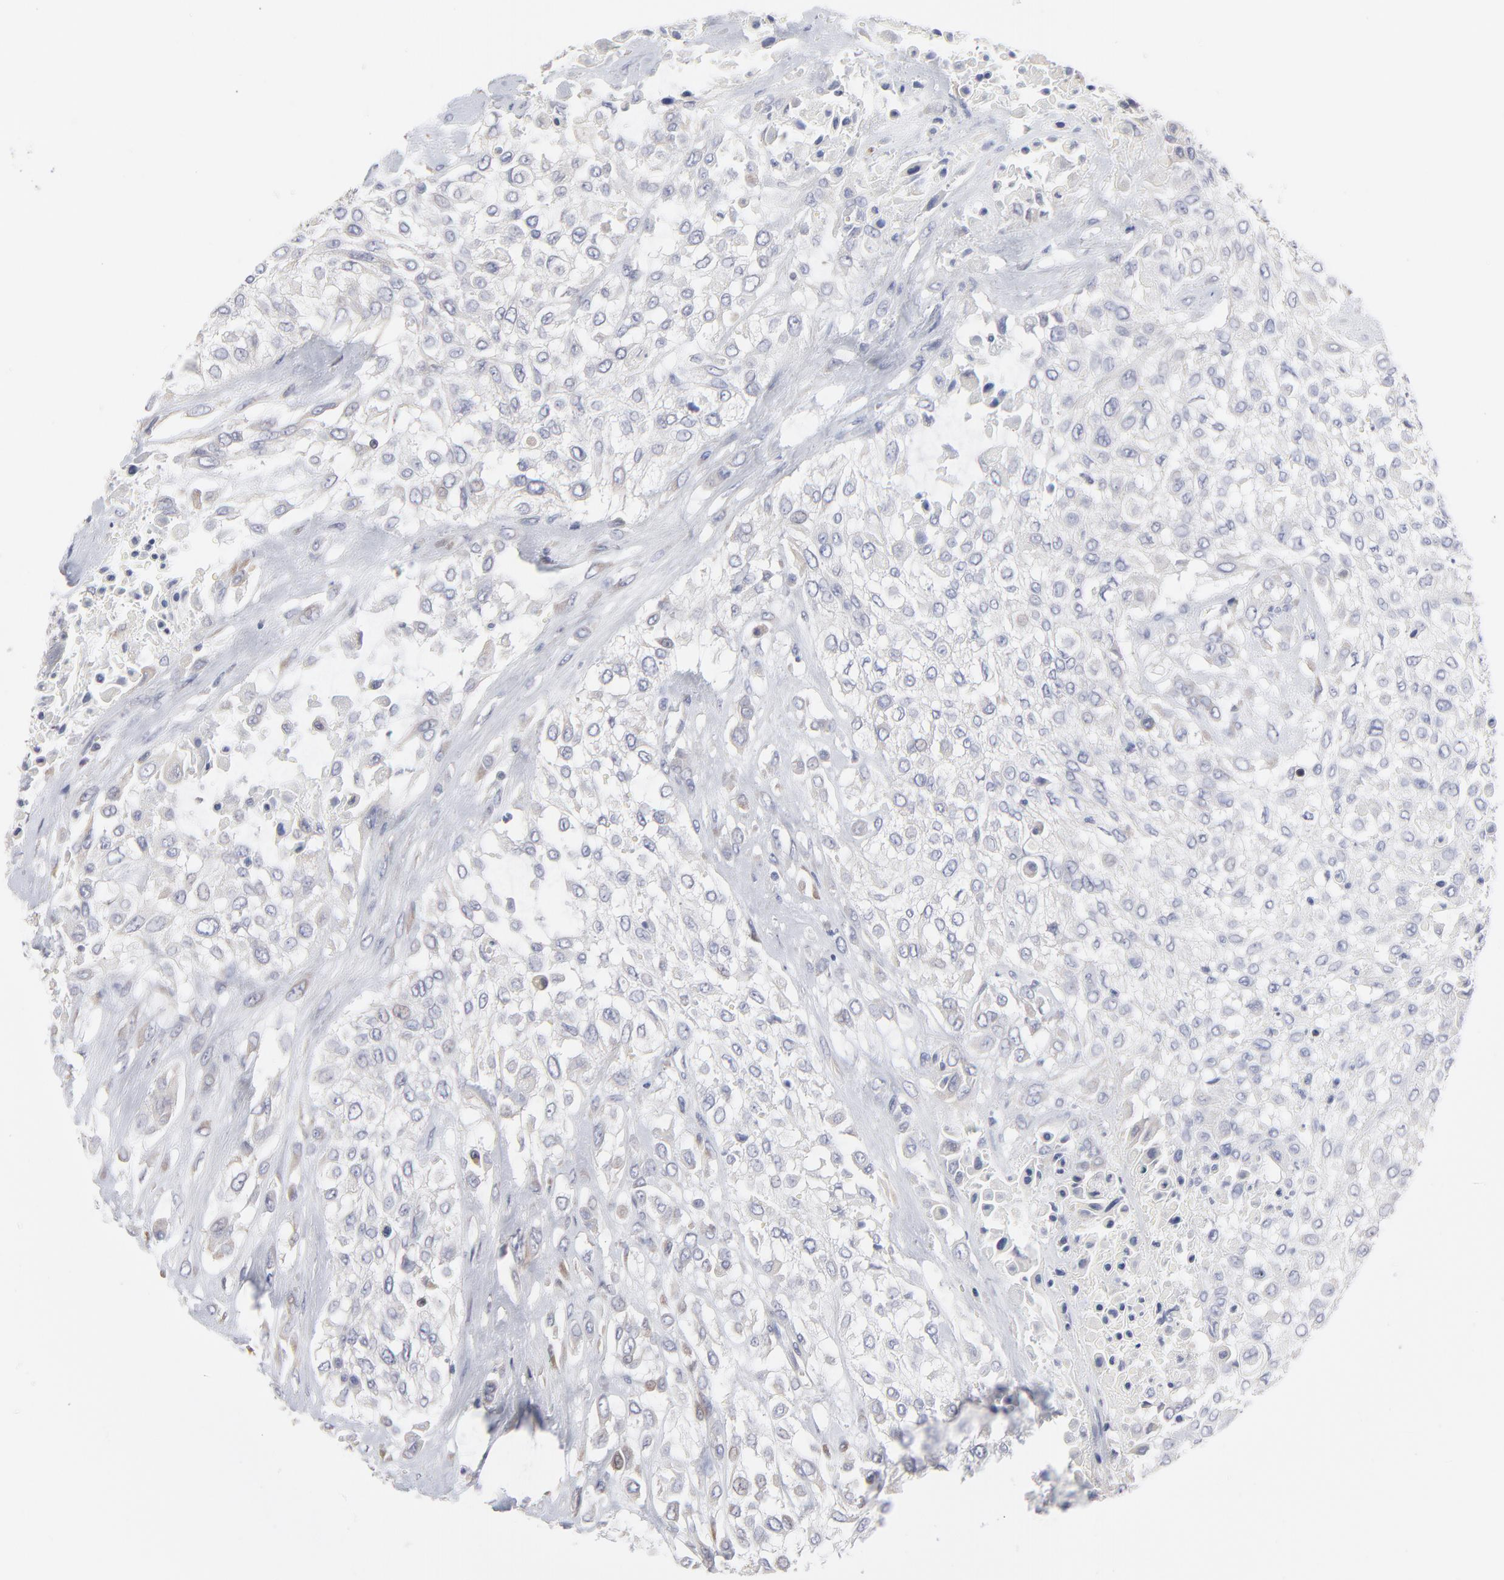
{"staining": {"intensity": "negative", "quantity": "none", "location": "none"}, "tissue": "urothelial cancer", "cell_type": "Tumor cells", "image_type": "cancer", "snomed": [{"axis": "morphology", "description": "Urothelial carcinoma, High grade"}, {"axis": "topography", "description": "Urinary bladder"}], "caption": "Tumor cells are negative for protein expression in human high-grade urothelial carcinoma.", "gene": "TRIM22", "patient": {"sex": "male", "age": 57}}